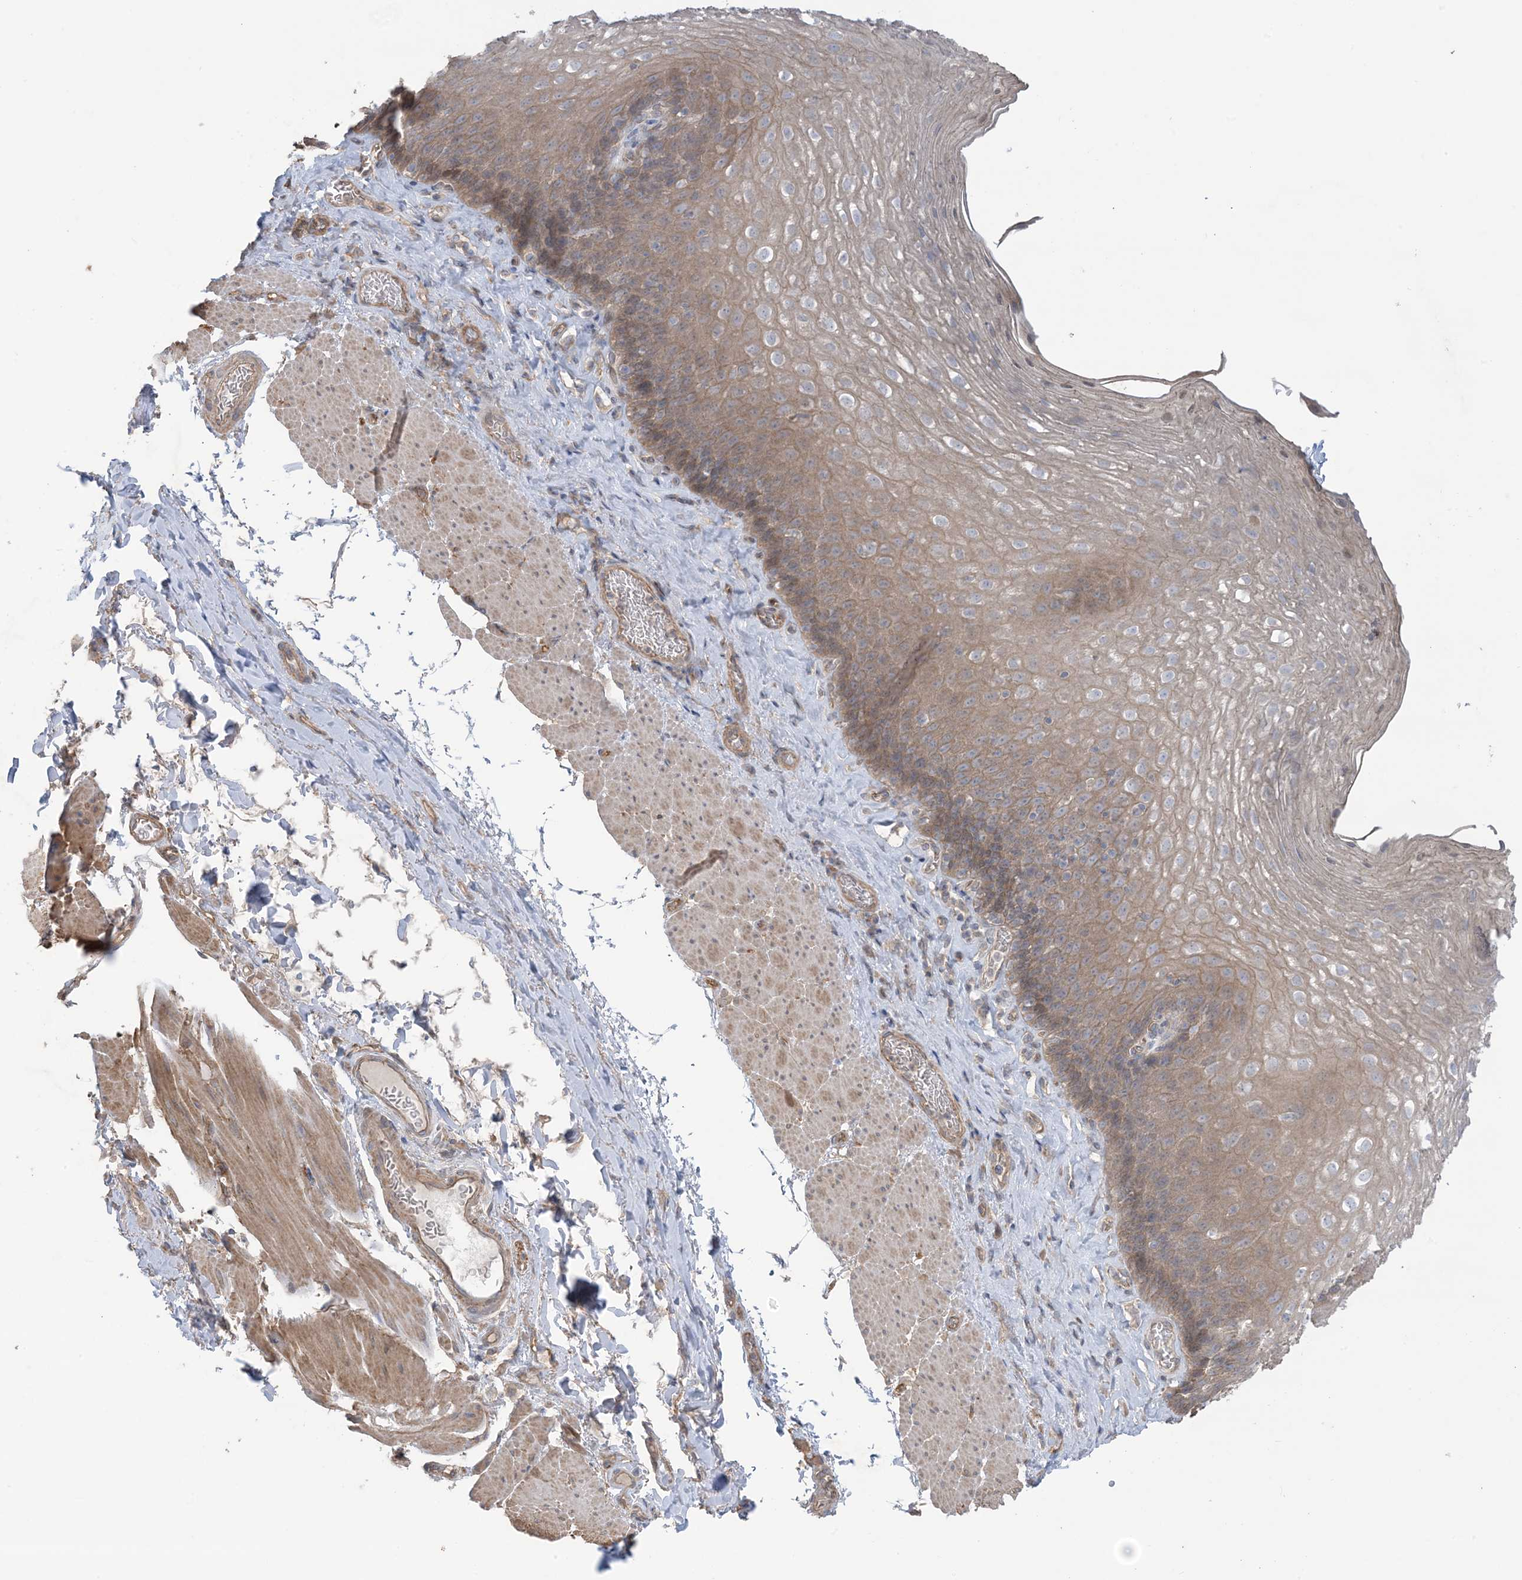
{"staining": {"intensity": "moderate", "quantity": ">75%", "location": "cytoplasmic/membranous"}, "tissue": "esophagus", "cell_type": "Squamous epithelial cells", "image_type": "normal", "snomed": [{"axis": "morphology", "description": "Normal tissue, NOS"}, {"axis": "topography", "description": "Esophagus"}], "caption": "This micrograph shows benign esophagus stained with immunohistochemistry to label a protein in brown. The cytoplasmic/membranous of squamous epithelial cells show moderate positivity for the protein. Nuclei are counter-stained blue.", "gene": "CCNY", "patient": {"sex": "female", "age": 66}}